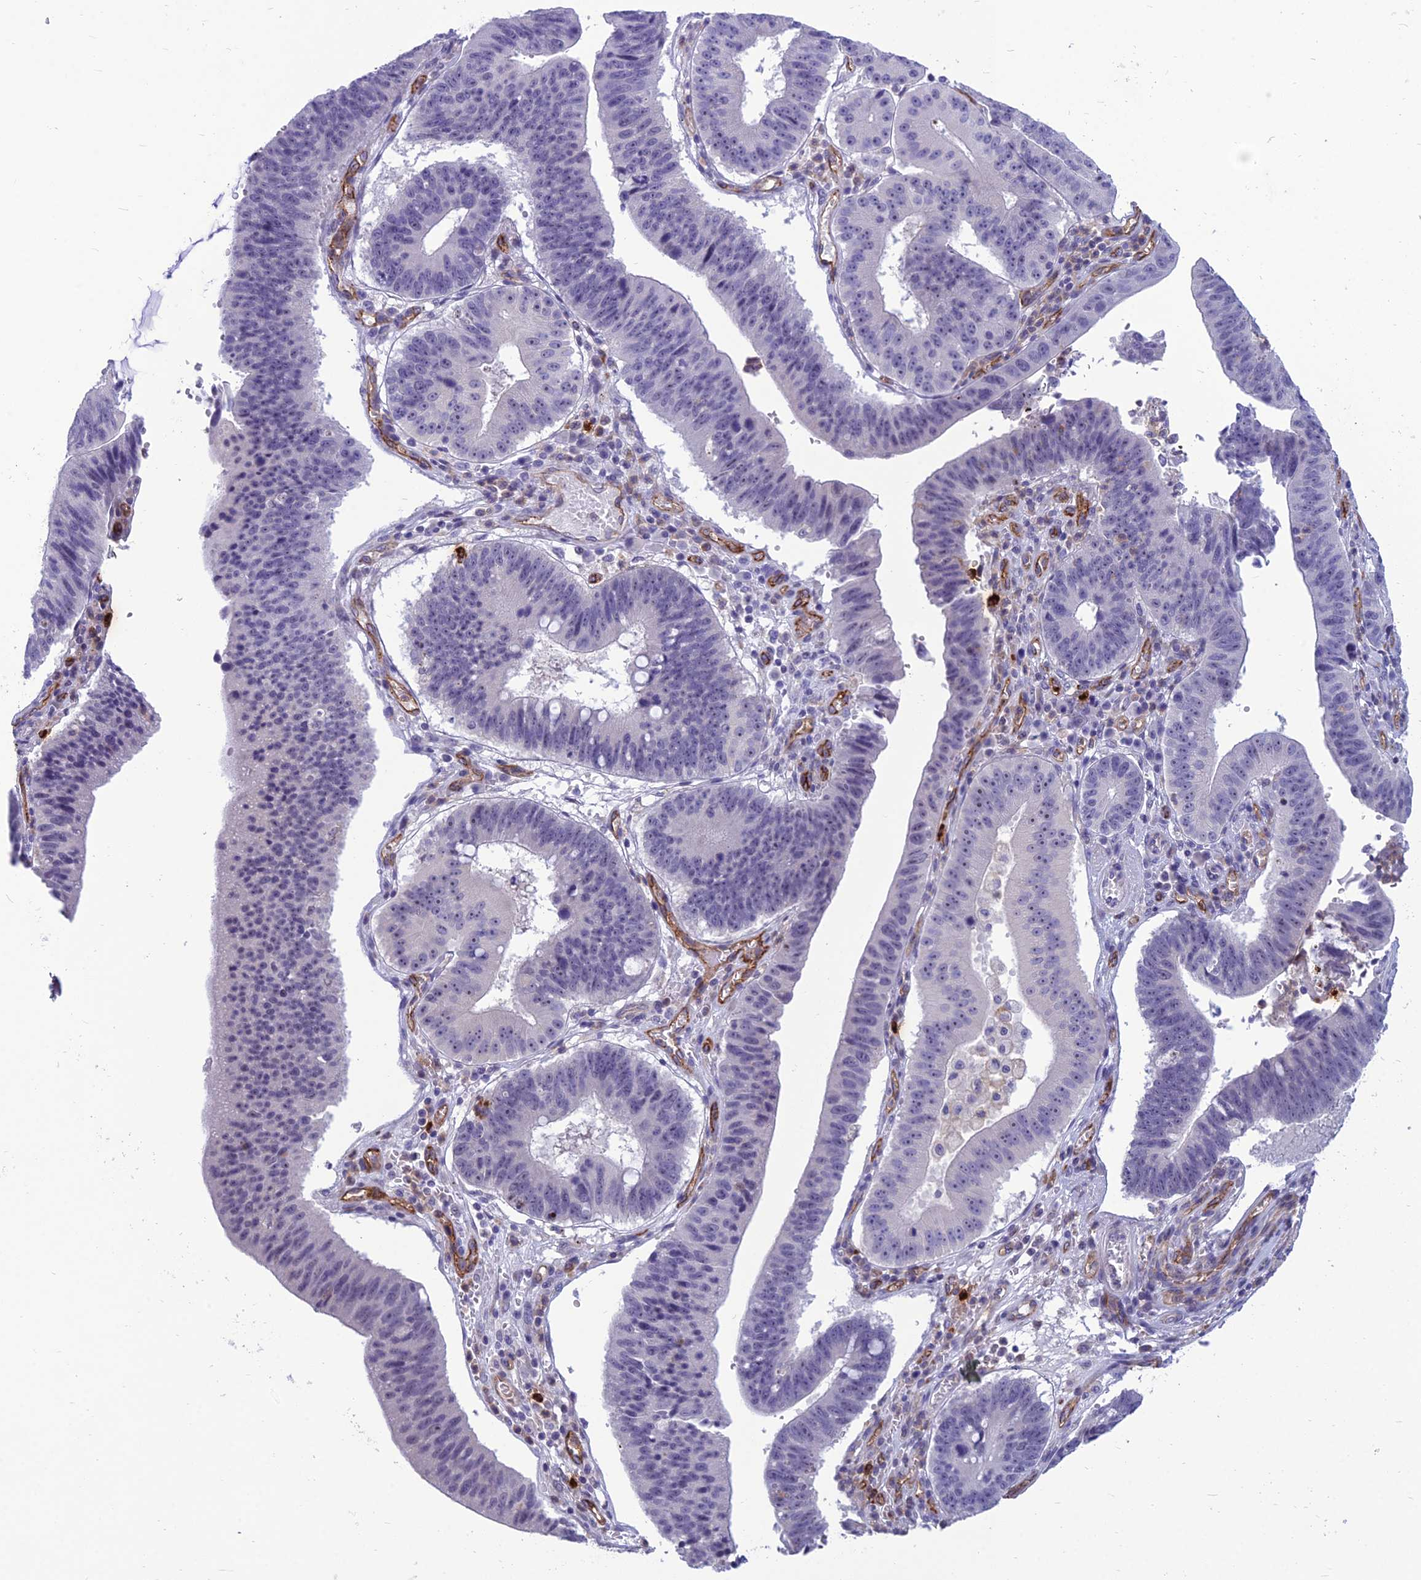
{"staining": {"intensity": "negative", "quantity": "none", "location": "none"}, "tissue": "stomach cancer", "cell_type": "Tumor cells", "image_type": "cancer", "snomed": [{"axis": "morphology", "description": "Adenocarcinoma, NOS"}, {"axis": "topography", "description": "Stomach"}], "caption": "High power microscopy histopathology image of an immunohistochemistry (IHC) histopathology image of adenocarcinoma (stomach), revealing no significant positivity in tumor cells.", "gene": "BBS7", "patient": {"sex": "male", "age": 59}}